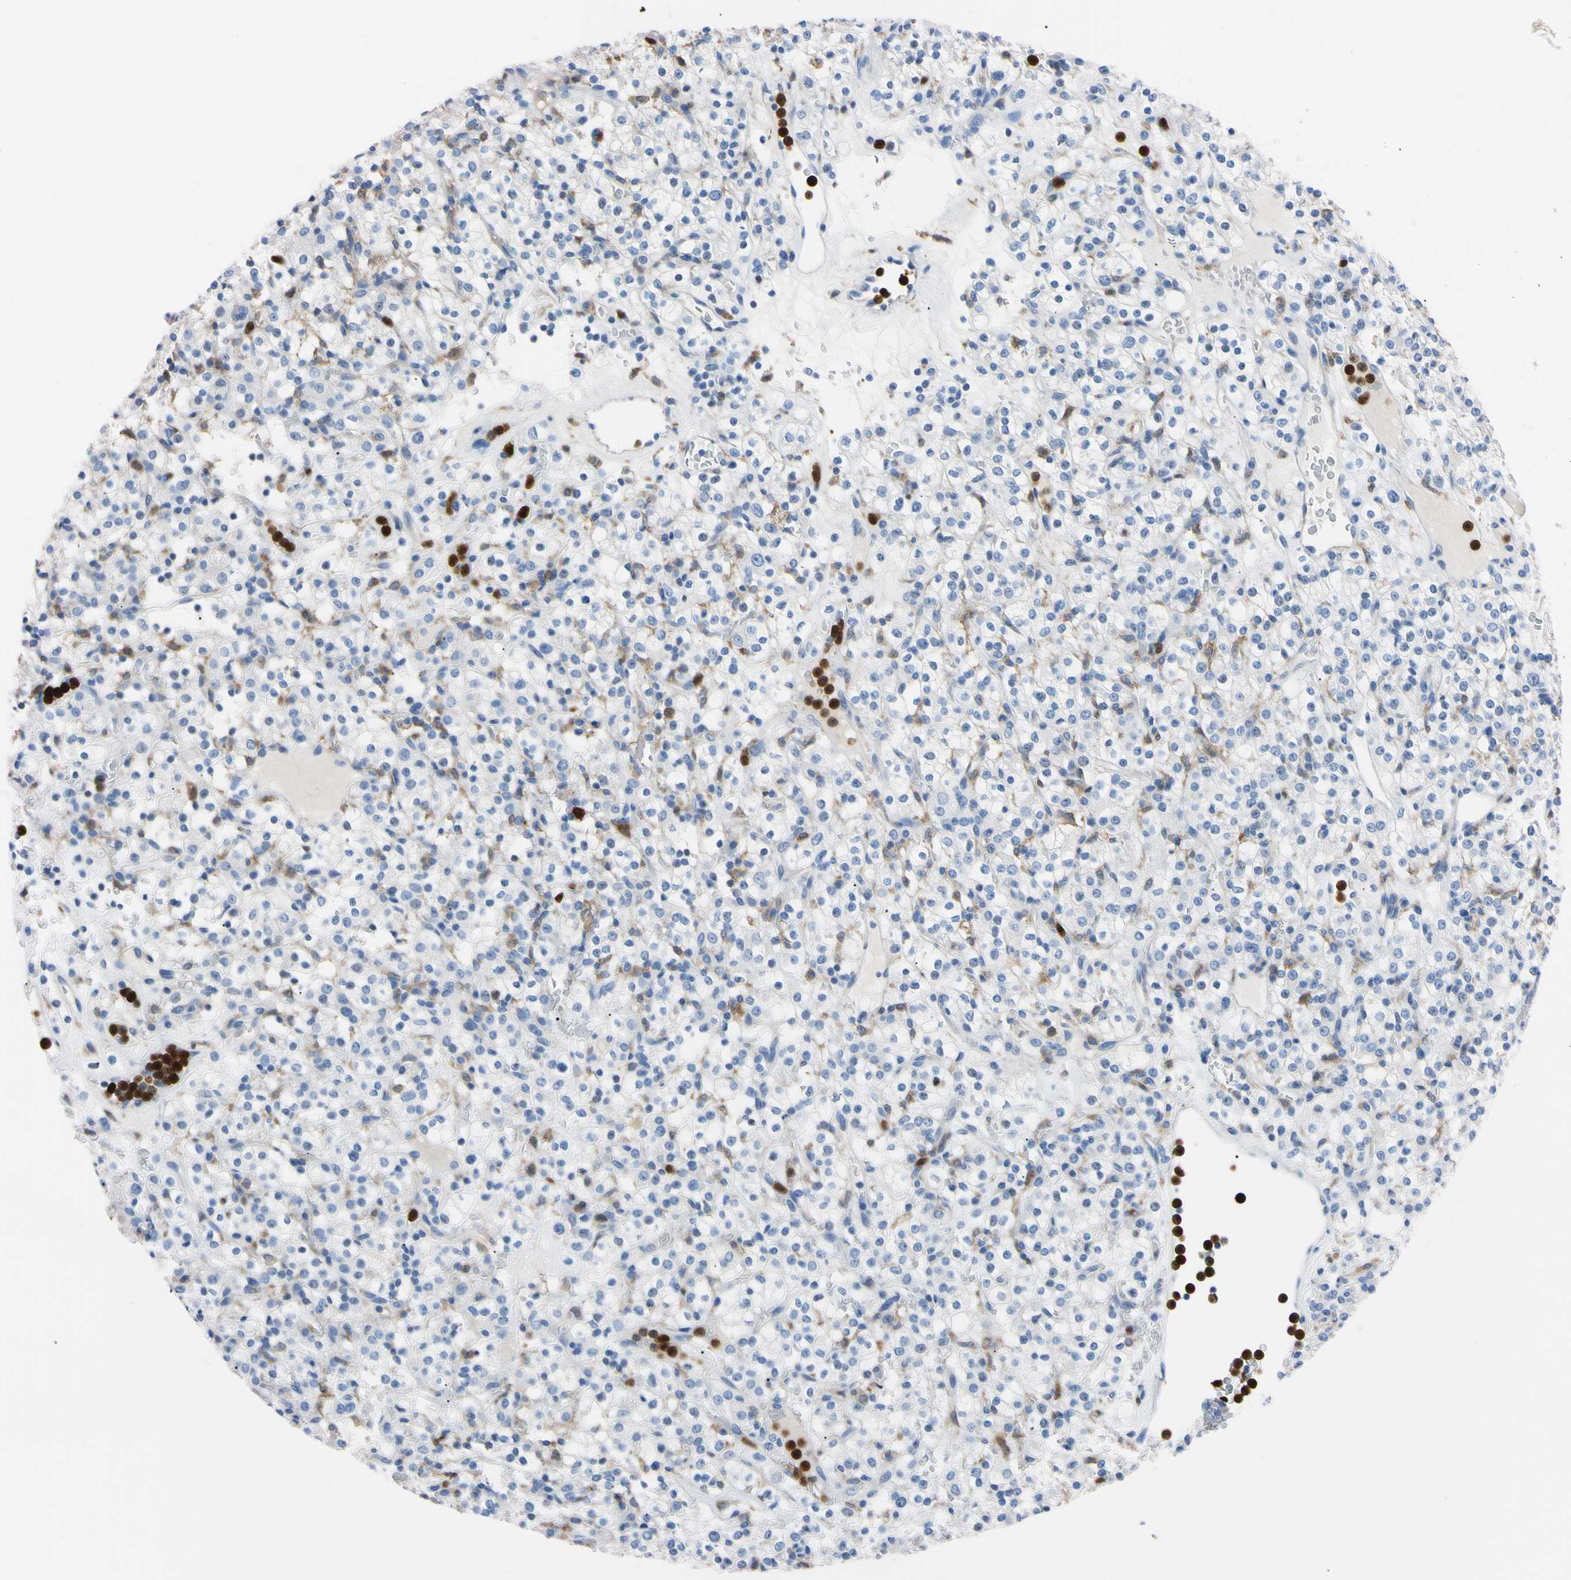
{"staining": {"intensity": "negative", "quantity": "none", "location": "none"}, "tissue": "renal cancer", "cell_type": "Tumor cells", "image_type": "cancer", "snomed": [{"axis": "morphology", "description": "Normal tissue, NOS"}, {"axis": "morphology", "description": "Adenocarcinoma, NOS"}, {"axis": "topography", "description": "Kidney"}], "caption": "This is an immunohistochemistry micrograph of adenocarcinoma (renal). There is no positivity in tumor cells.", "gene": "NCF4", "patient": {"sex": "female", "age": 72}}